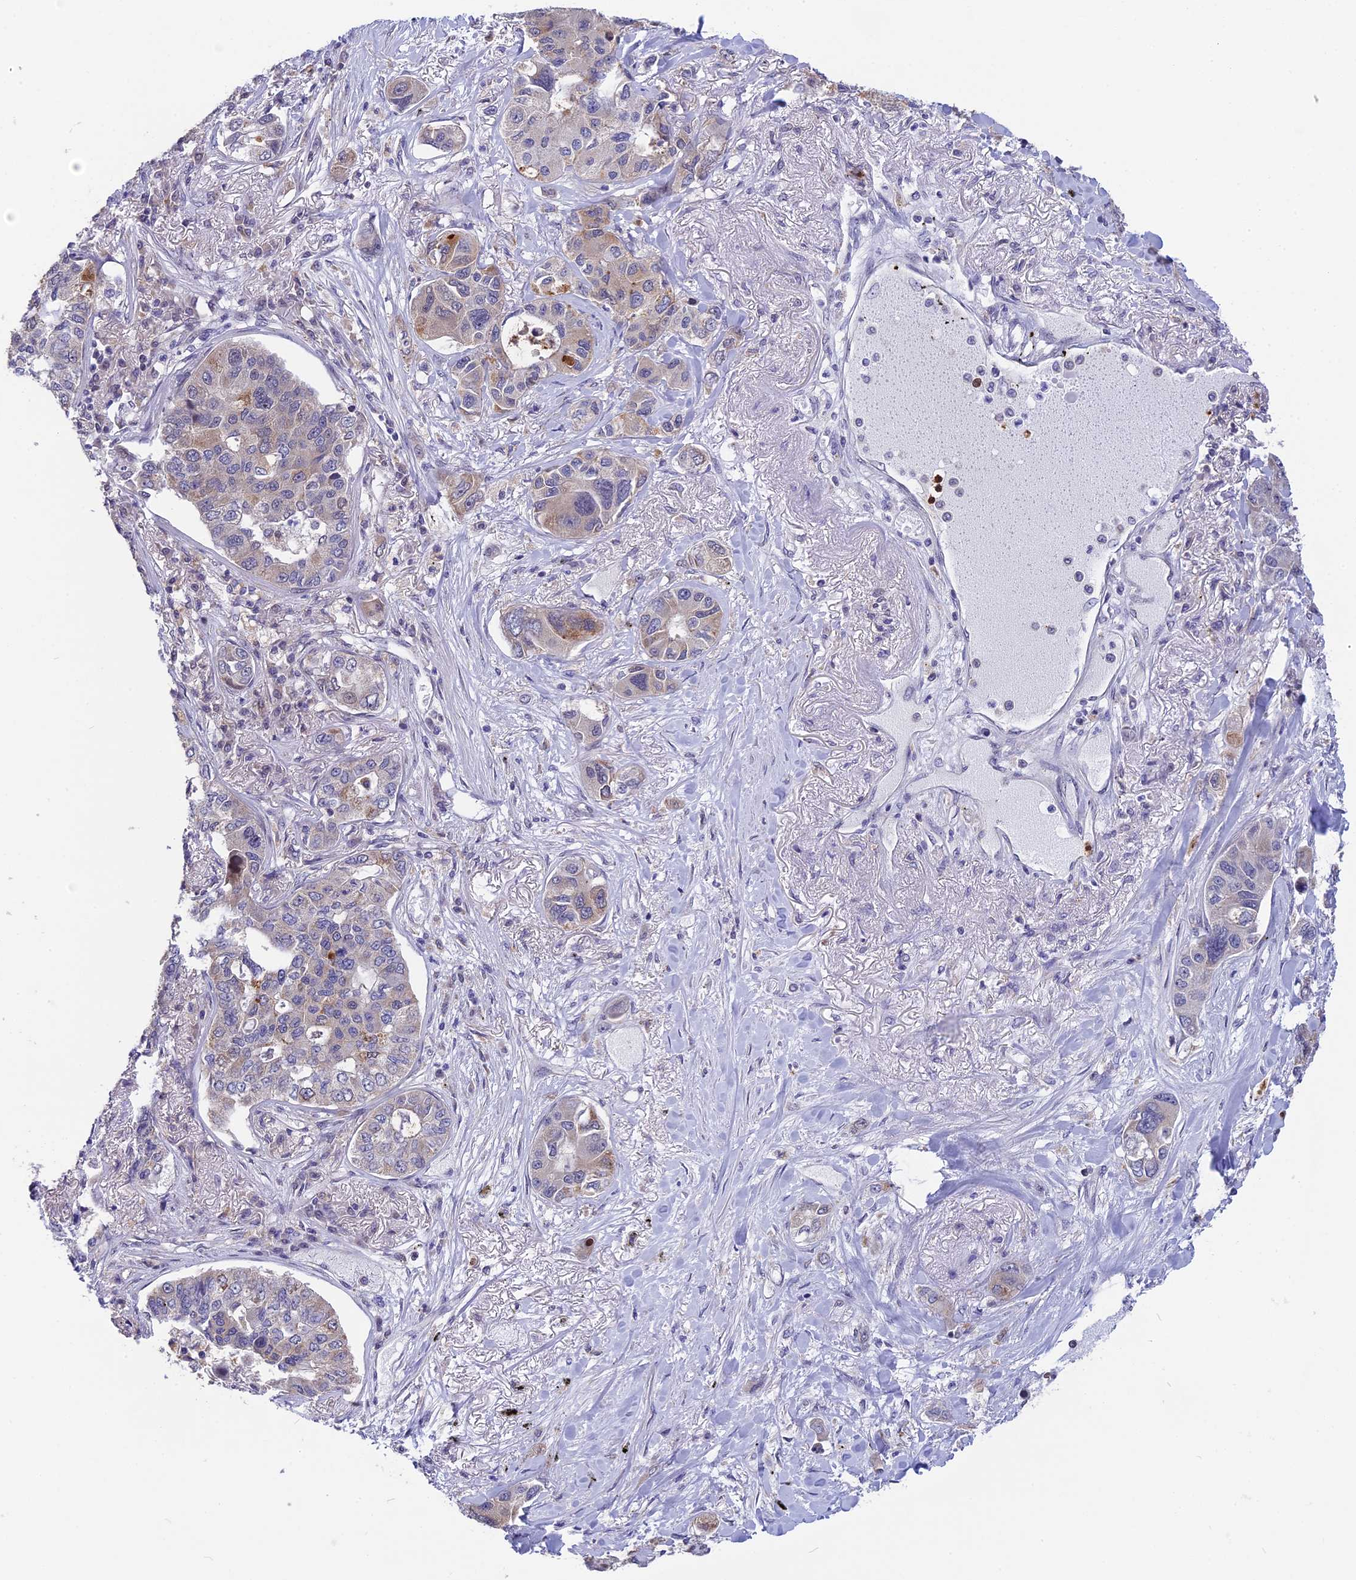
{"staining": {"intensity": "moderate", "quantity": "<25%", "location": "cytoplasmic/membranous"}, "tissue": "lung cancer", "cell_type": "Tumor cells", "image_type": "cancer", "snomed": [{"axis": "morphology", "description": "Adenocarcinoma, NOS"}, {"axis": "topography", "description": "Lung"}], "caption": "Tumor cells show low levels of moderate cytoplasmic/membranous expression in about <25% of cells in human adenocarcinoma (lung).", "gene": "KCTD14", "patient": {"sex": "male", "age": 49}}